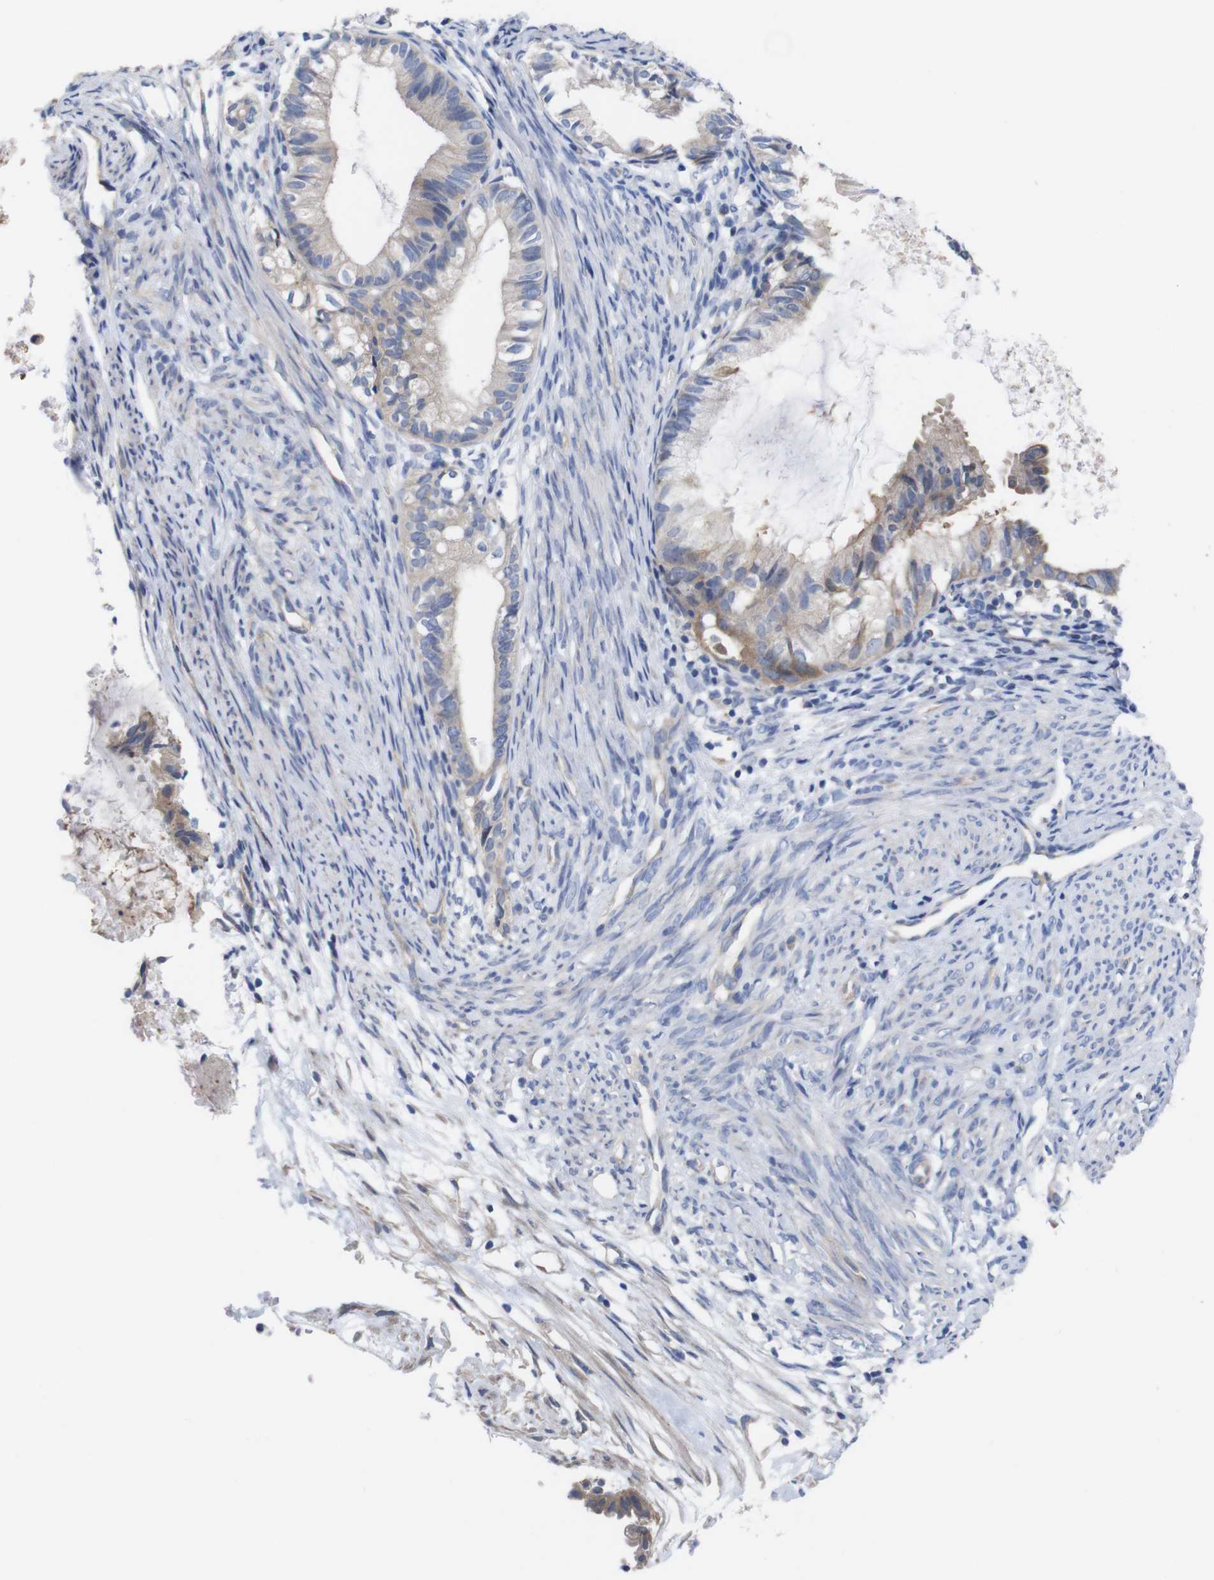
{"staining": {"intensity": "weak", "quantity": ">75%", "location": "cytoplasmic/membranous"}, "tissue": "cervical cancer", "cell_type": "Tumor cells", "image_type": "cancer", "snomed": [{"axis": "morphology", "description": "Normal tissue, NOS"}, {"axis": "morphology", "description": "Adenocarcinoma, NOS"}, {"axis": "topography", "description": "Cervix"}, {"axis": "topography", "description": "Endometrium"}], "caption": "The immunohistochemical stain shows weak cytoplasmic/membranous positivity in tumor cells of adenocarcinoma (cervical) tissue.", "gene": "USH1C", "patient": {"sex": "female", "age": 86}}